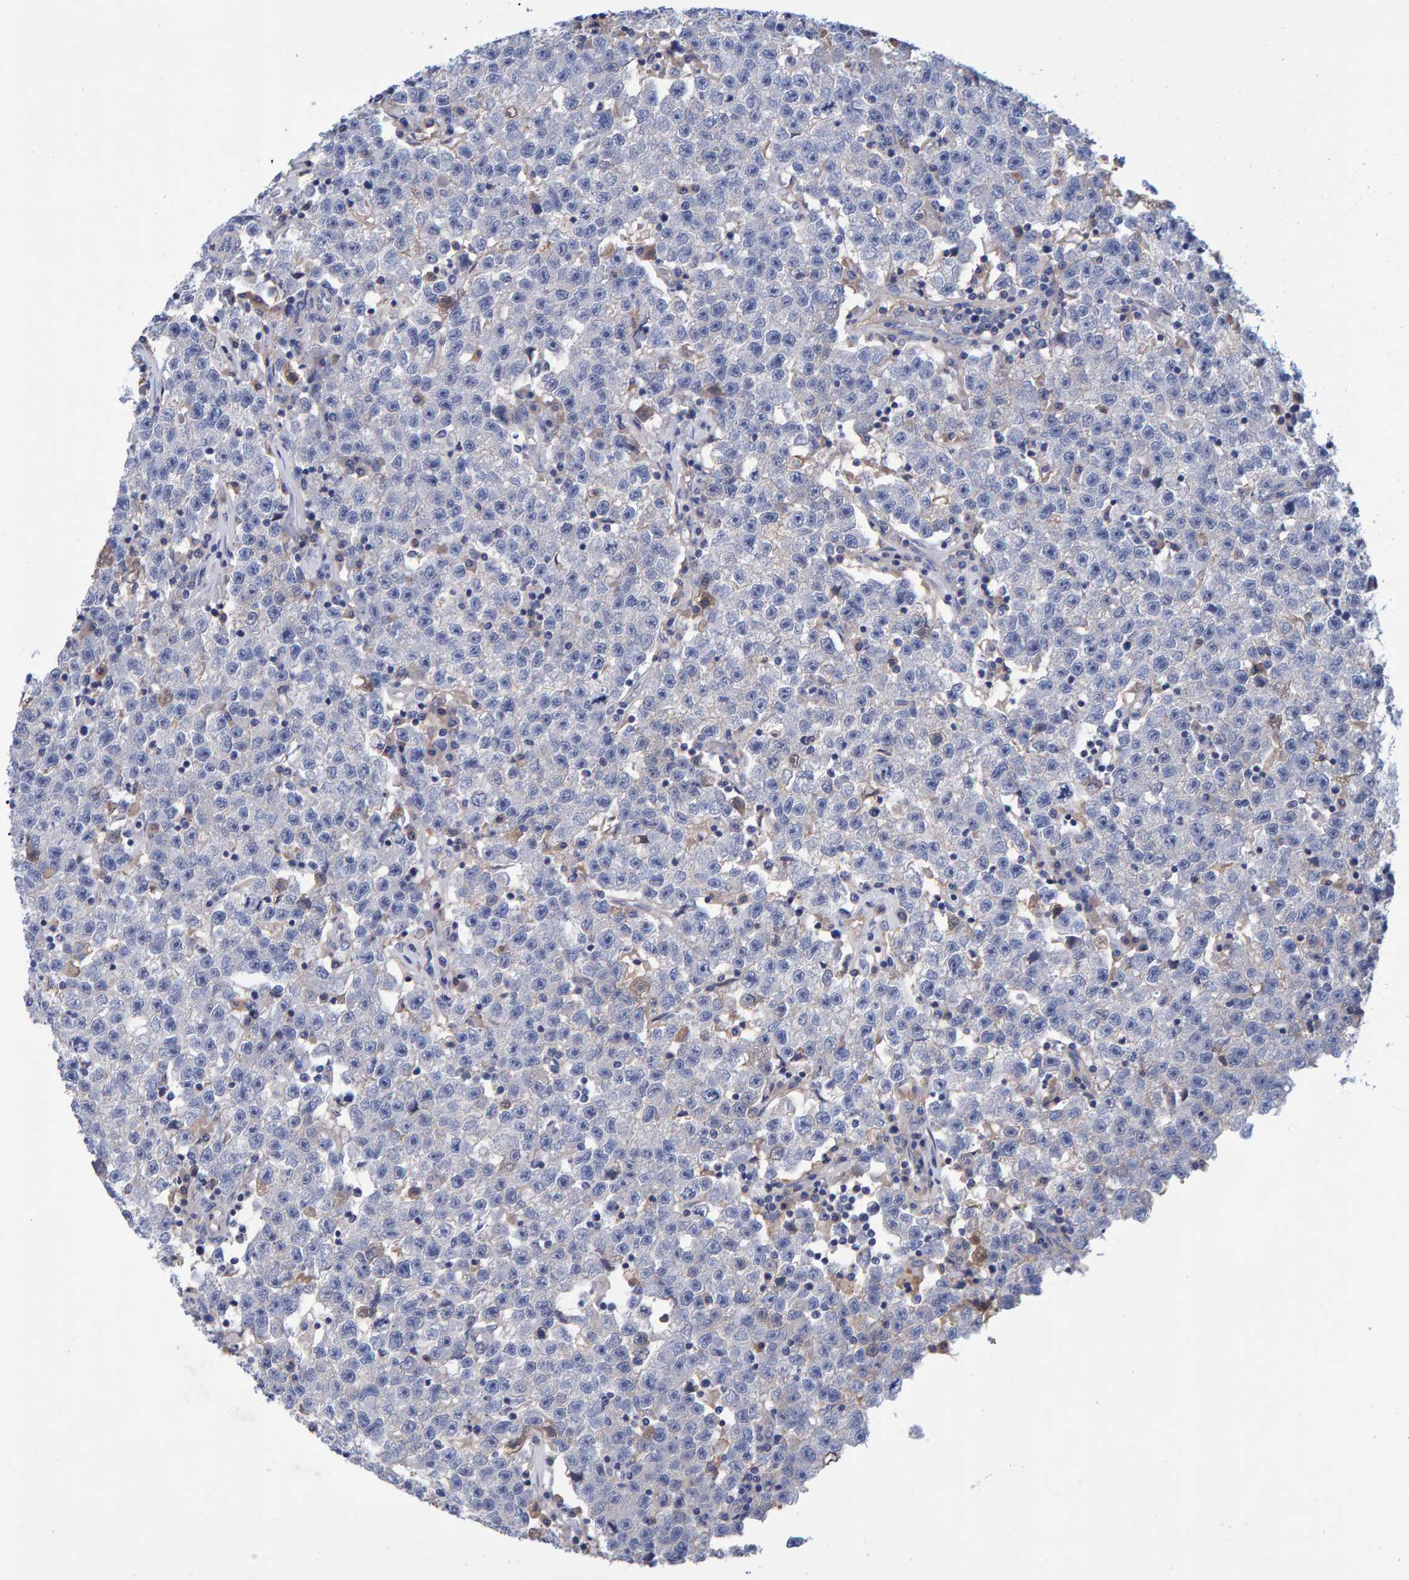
{"staining": {"intensity": "negative", "quantity": "none", "location": "none"}, "tissue": "testis cancer", "cell_type": "Tumor cells", "image_type": "cancer", "snomed": [{"axis": "morphology", "description": "Seminoma, NOS"}, {"axis": "topography", "description": "Testis"}], "caption": "Tumor cells show no significant protein expression in testis seminoma.", "gene": "EFR3A", "patient": {"sex": "male", "age": 22}}